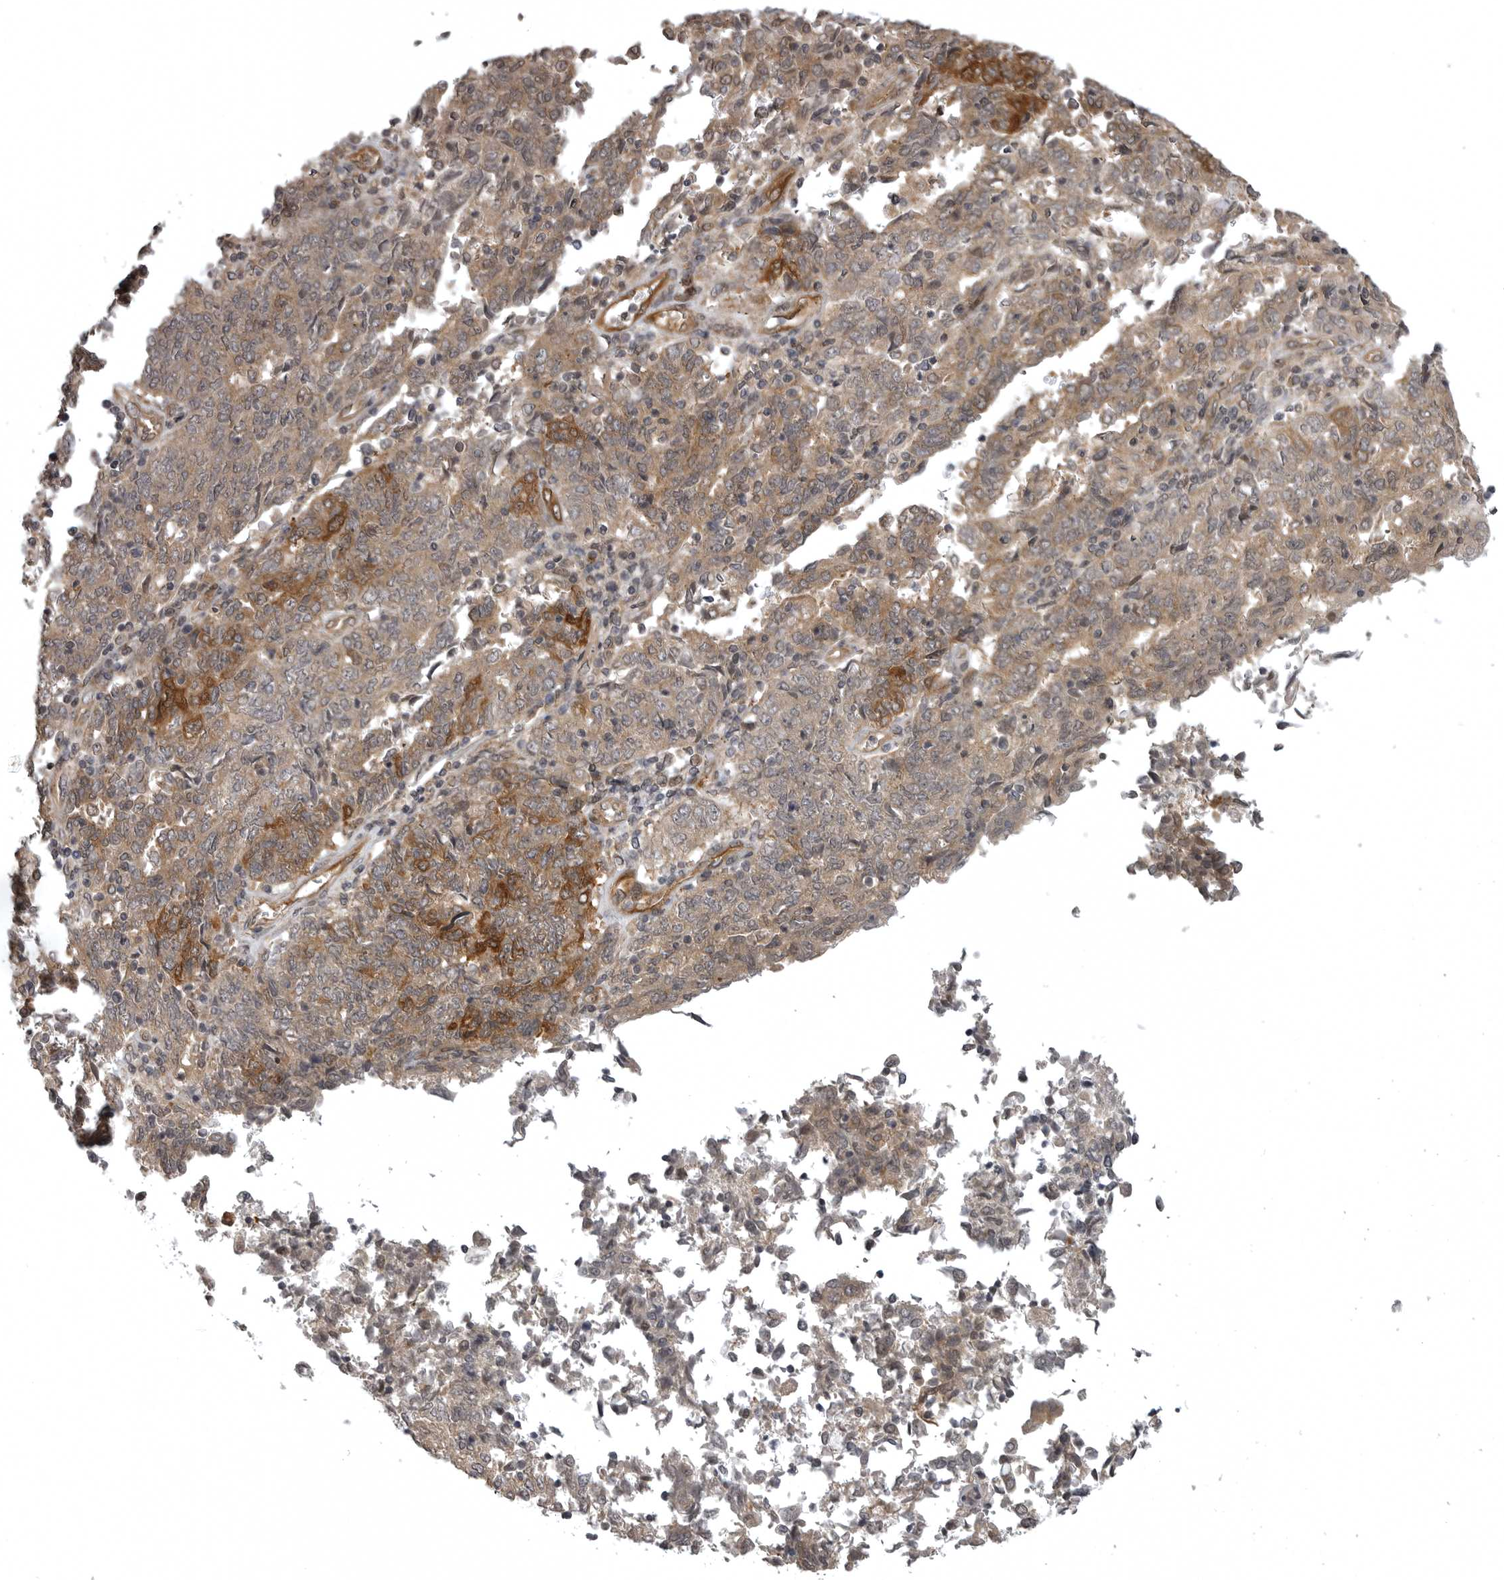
{"staining": {"intensity": "moderate", "quantity": ">75%", "location": "cytoplasmic/membranous"}, "tissue": "endometrial cancer", "cell_type": "Tumor cells", "image_type": "cancer", "snomed": [{"axis": "morphology", "description": "Adenocarcinoma, NOS"}, {"axis": "topography", "description": "Endometrium"}], "caption": "Tumor cells demonstrate medium levels of moderate cytoplasmic/membranous positivity in about >75% of cells in endometrial cancer (adenocarcinoma).", "gene": "SNX16", "patient": {"sex": "female", "age": 80}}